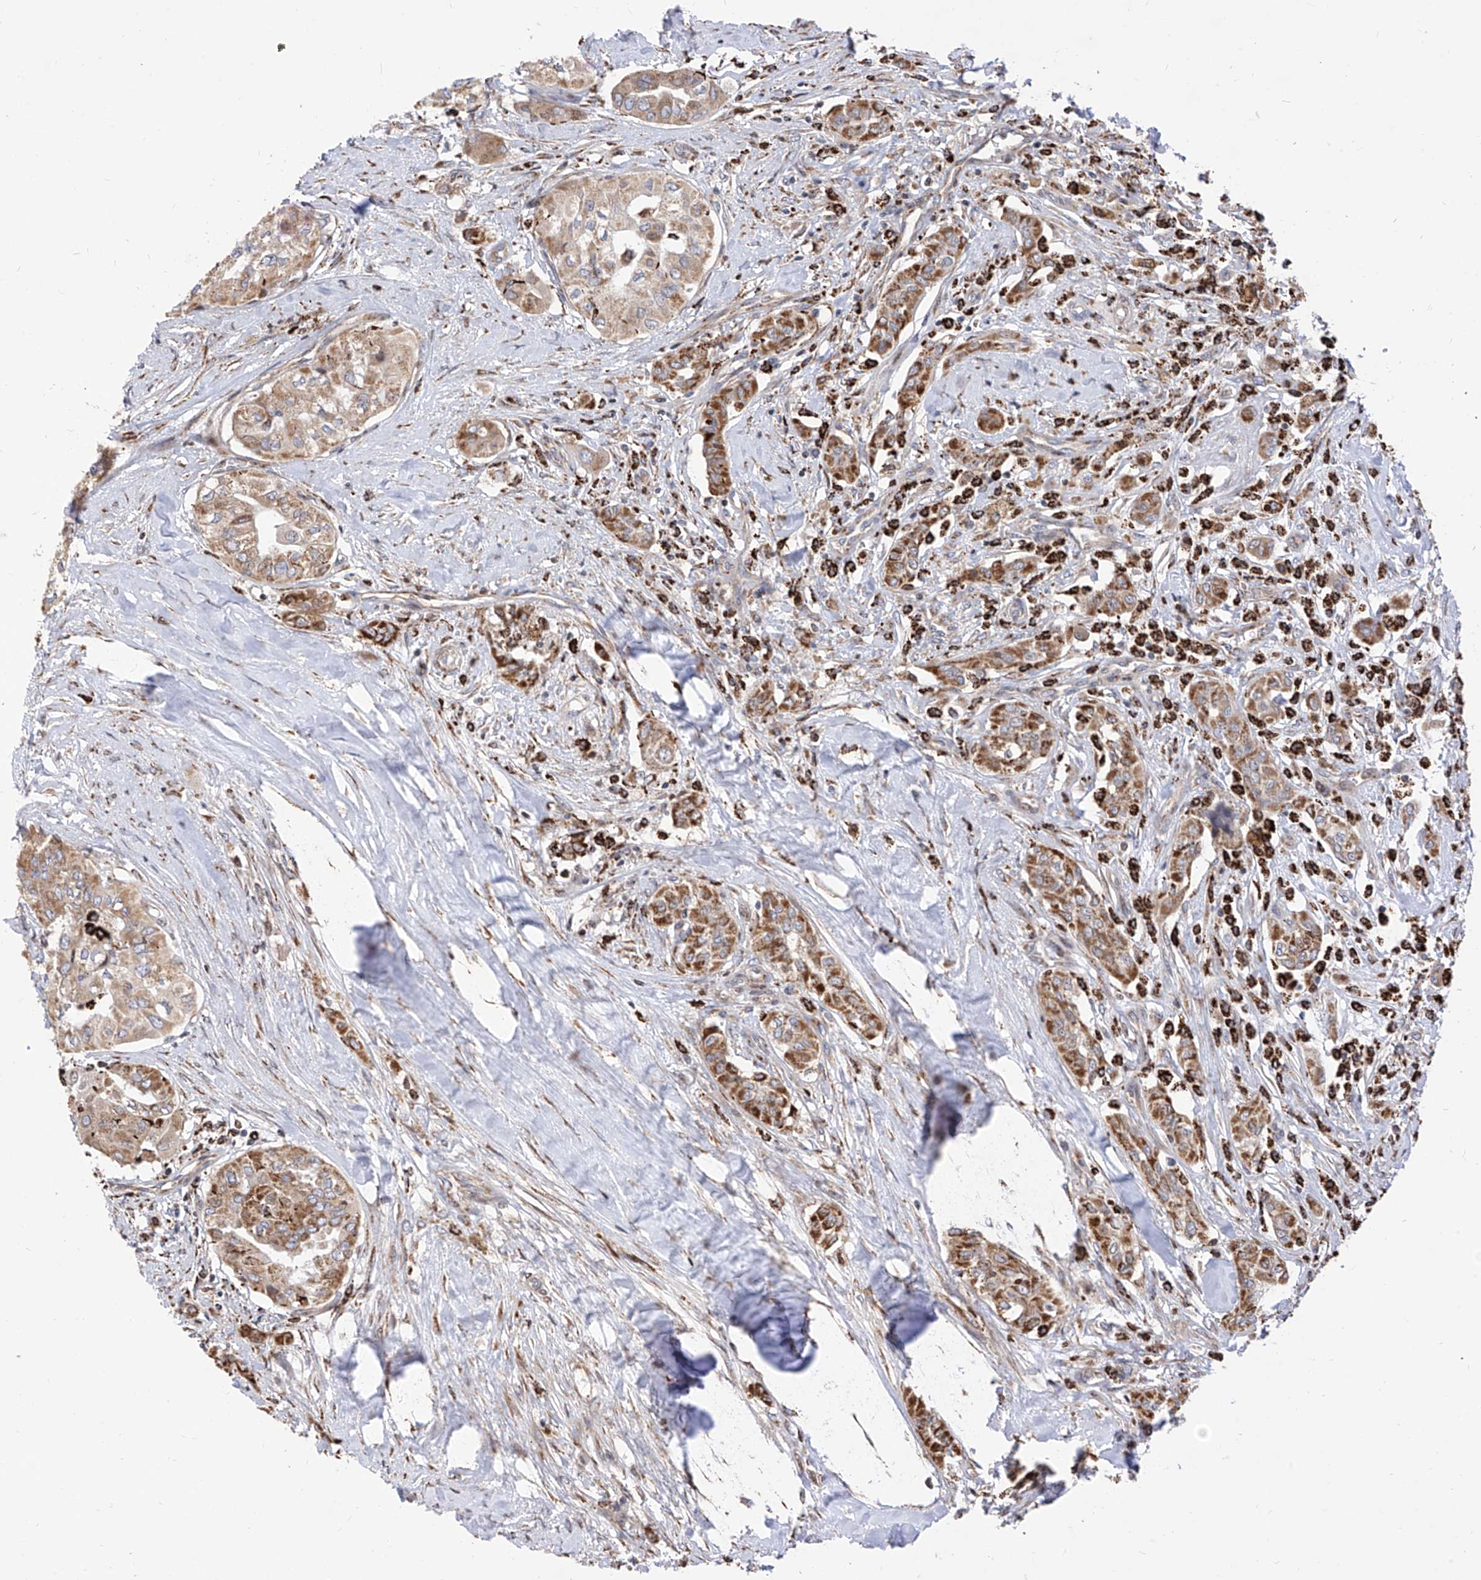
{"staining": {"intensity": "moderate", "quantity": ">75%", "location": "cytoplasmic/membranous"}, "tissue": "thyroid cancer", "cell_type": "Tumor cells", "image_type": "cancer", "snomed": [{"axis": "morphology", "description": "Papillary adenocarcinoma, NOS"}, {"axis": "topography", "description": "Thyroid gland"}], "caption": "Immunohistochemical staining of human papillary adenocarcinoma (thyroid) reveals medium levels of moderate cytoplasmic/membranous staining in approximately >75% of tumor cells.", "gene": "TTLL8", "patient": {"sex": "female", "age": 59}}